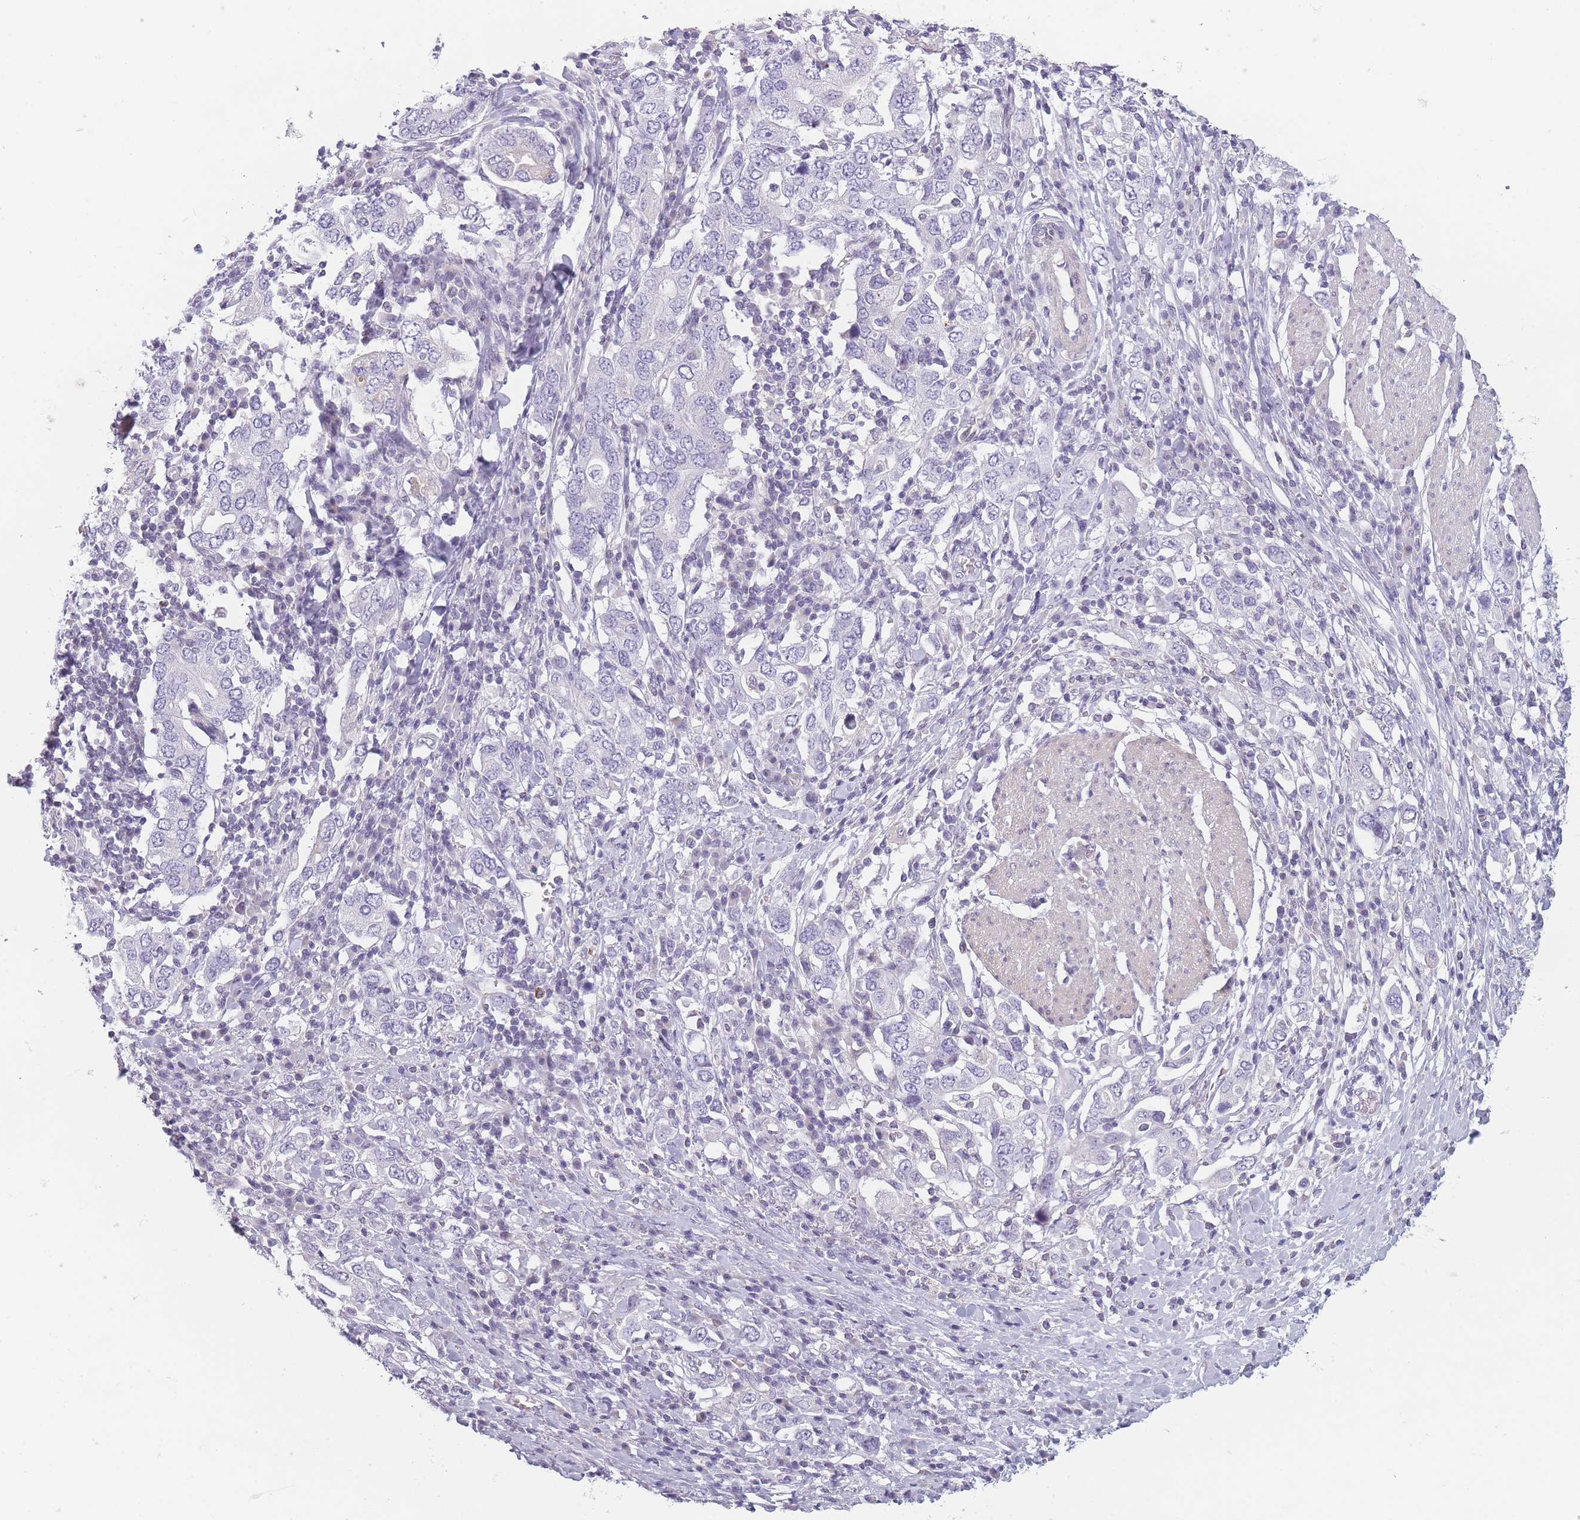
{"staining": {"intensity": "negative", "quantity": "none", "location": "none"}, "tissue": "stomach cancer", "cell_type": "Tumor cells", "image_type": "cancer", "snomed": [{"axis": "morphology", "description": "Adenocarcinoma, NOS"}, {"axis": "topography", "description": "Stomach, upper"}, {"axis": "topography", "description": "Stomach"}], "caption": "The histopathology image shows no significant positivity in tumor cells of adenocarcinoma (stomach).", "gene": "GGT1", "patient": {"sex": "male", "age": 62}}